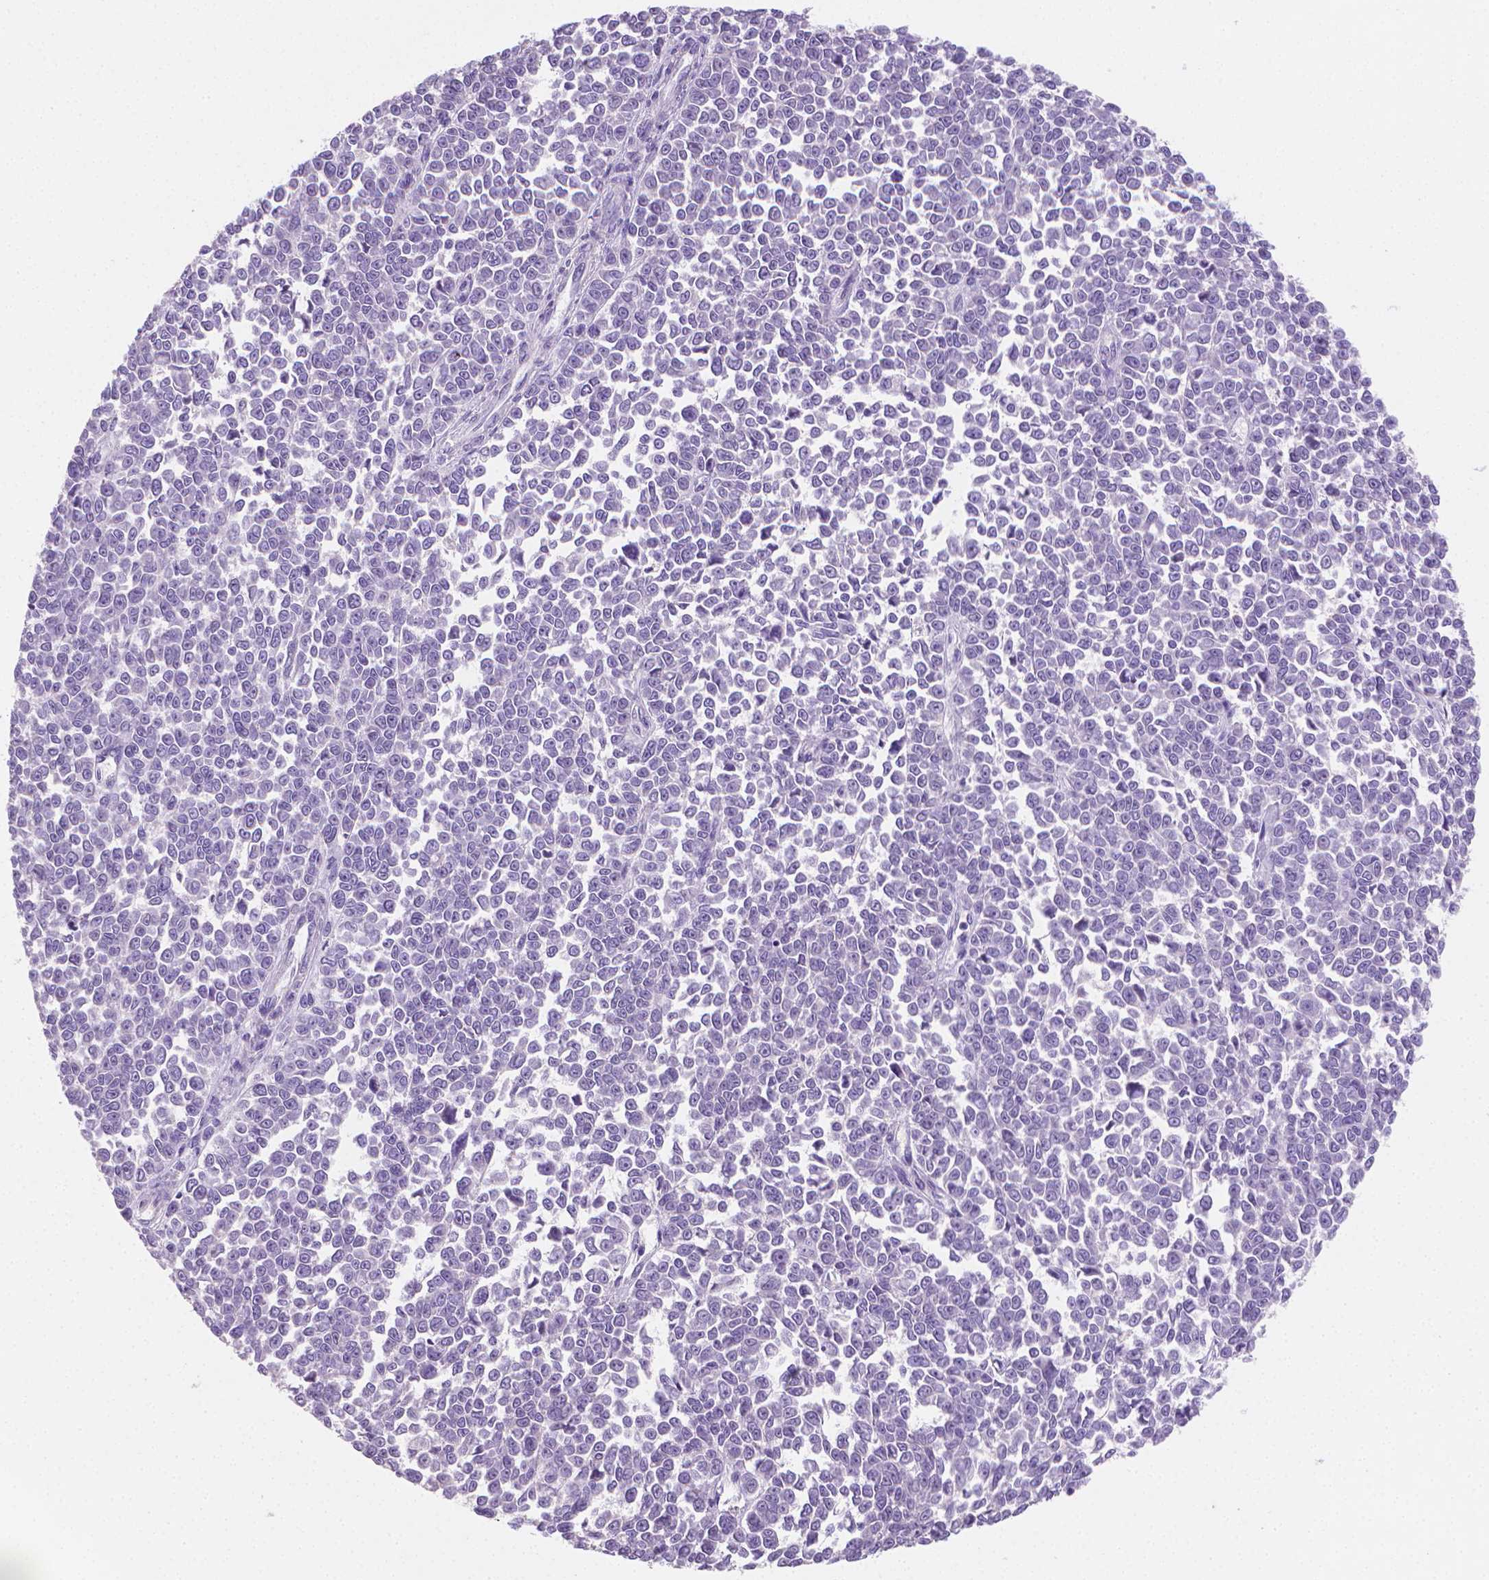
{"staining": {"intensity": "negative", "quantity": "none", "location": "none"}, "tissue": "melanoma", "cell_type": "Tumor cells", "image_type": "cancer", "snomed": [{"axis": "morphology", "description": "Malignant melanoma, NOS"}, {"axis": "topography", "description": "Skin"}], "caption": "High magnification brightfield microscopy of melanoma stained with DAB (brown) and counterstained with hematoxylin (blue): tumor cells show no significant positivity.", "gene": "CATIP", "patient": {"sex": "female", "age": 95}}